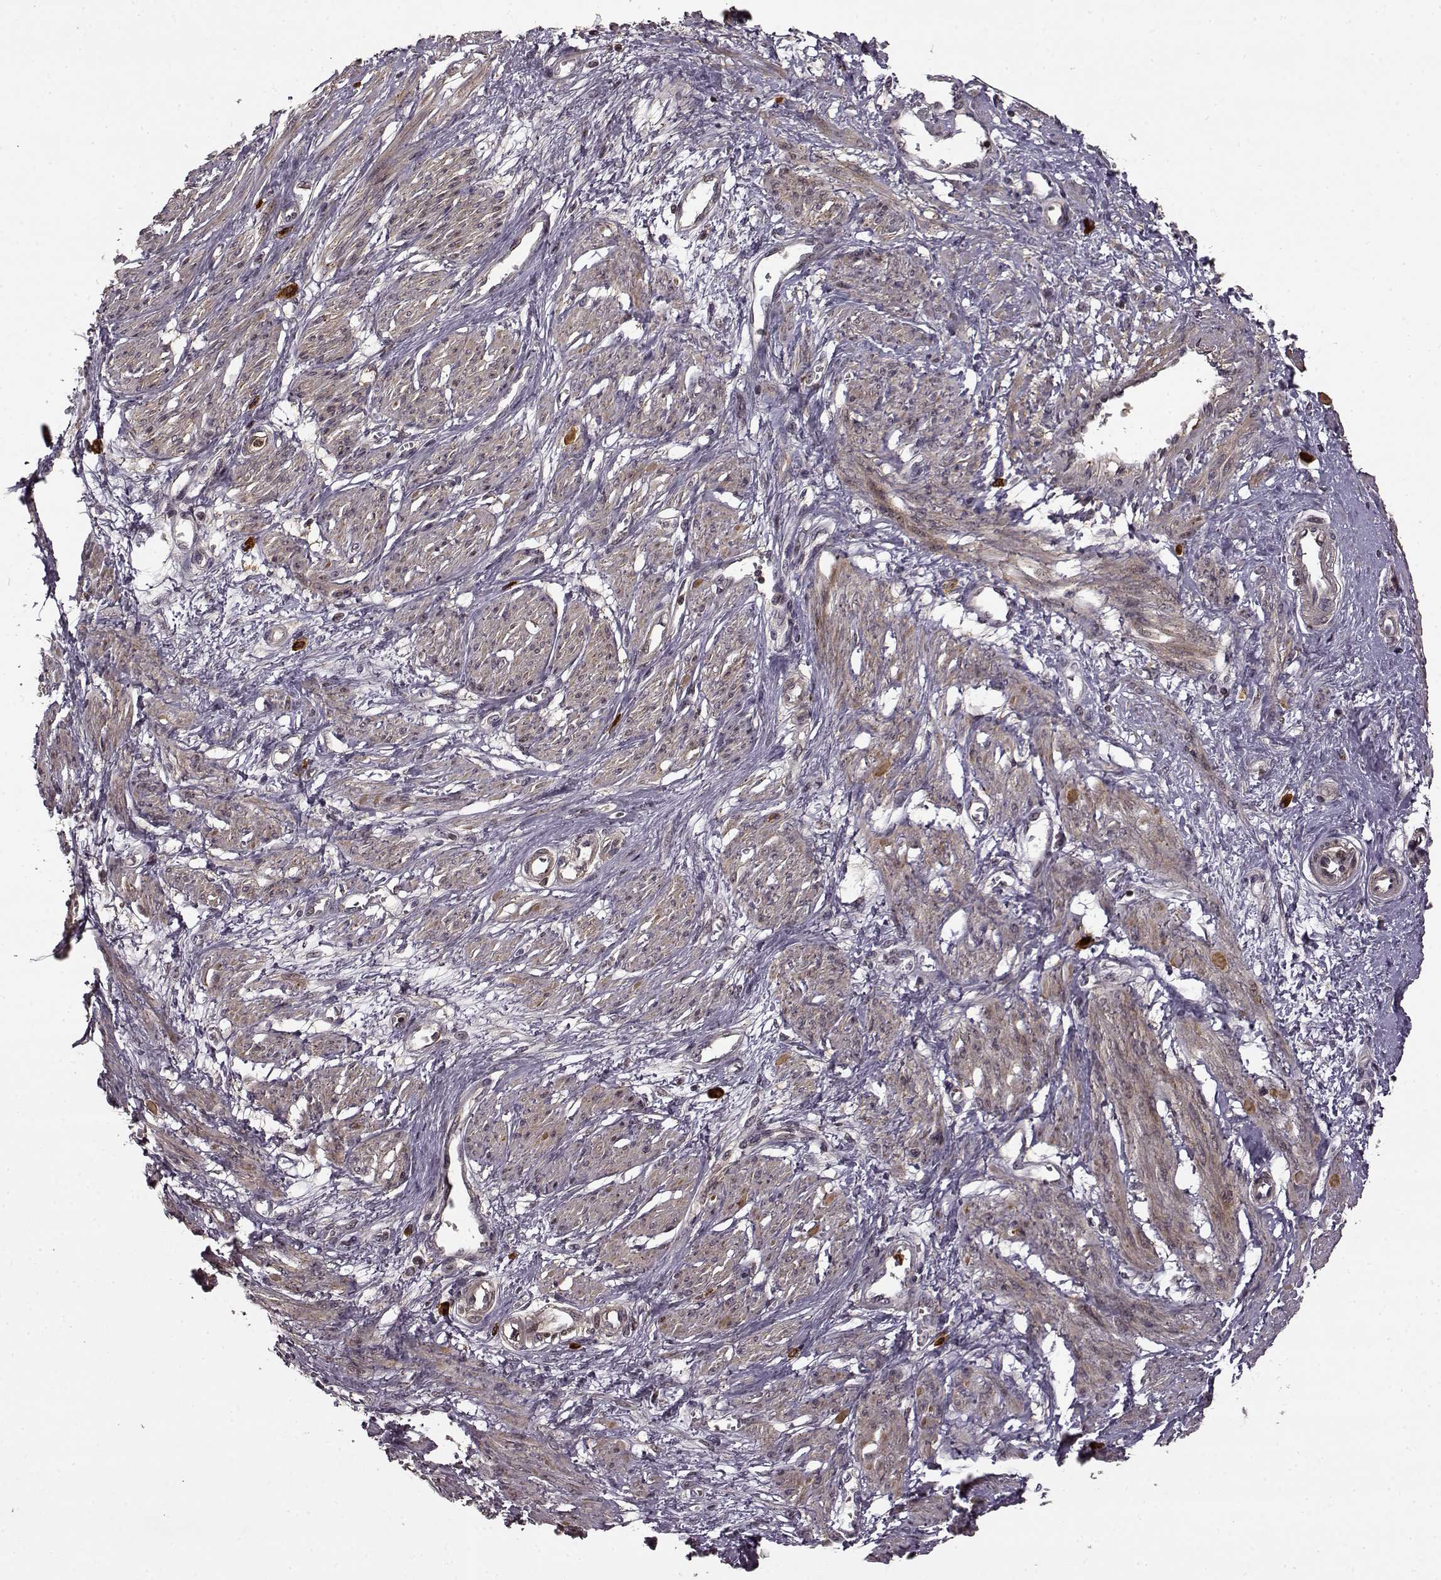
{"staining": {"intensity": "moderate", "quantity": "25%-75%", "location": "cytoplasmic/membranous"}, "tissue": "smooth muscle", "cell_type": "Smooth muscle cells", "image_type": "normal", "snomed": [{"axis": "morphology", "description": "Normal tissue, NOS"}, {"axis": "topography", "description": "Smooth muscle"}, {"axis": "topography", "description": "Uterus"}], "caption": "A micrograph of smooth muscle stained for a protein reveals moderate cytoplasmic/membranous brown staining in smooth muscle cells. The staining was performed using DAB (3,3'-diaminobenzidine), with brown indicating positive protein expression. Nuclei are stained blue with hematoxylin.", "gene": "TRMU", "patient": {"sex": "female", "age": 39}}